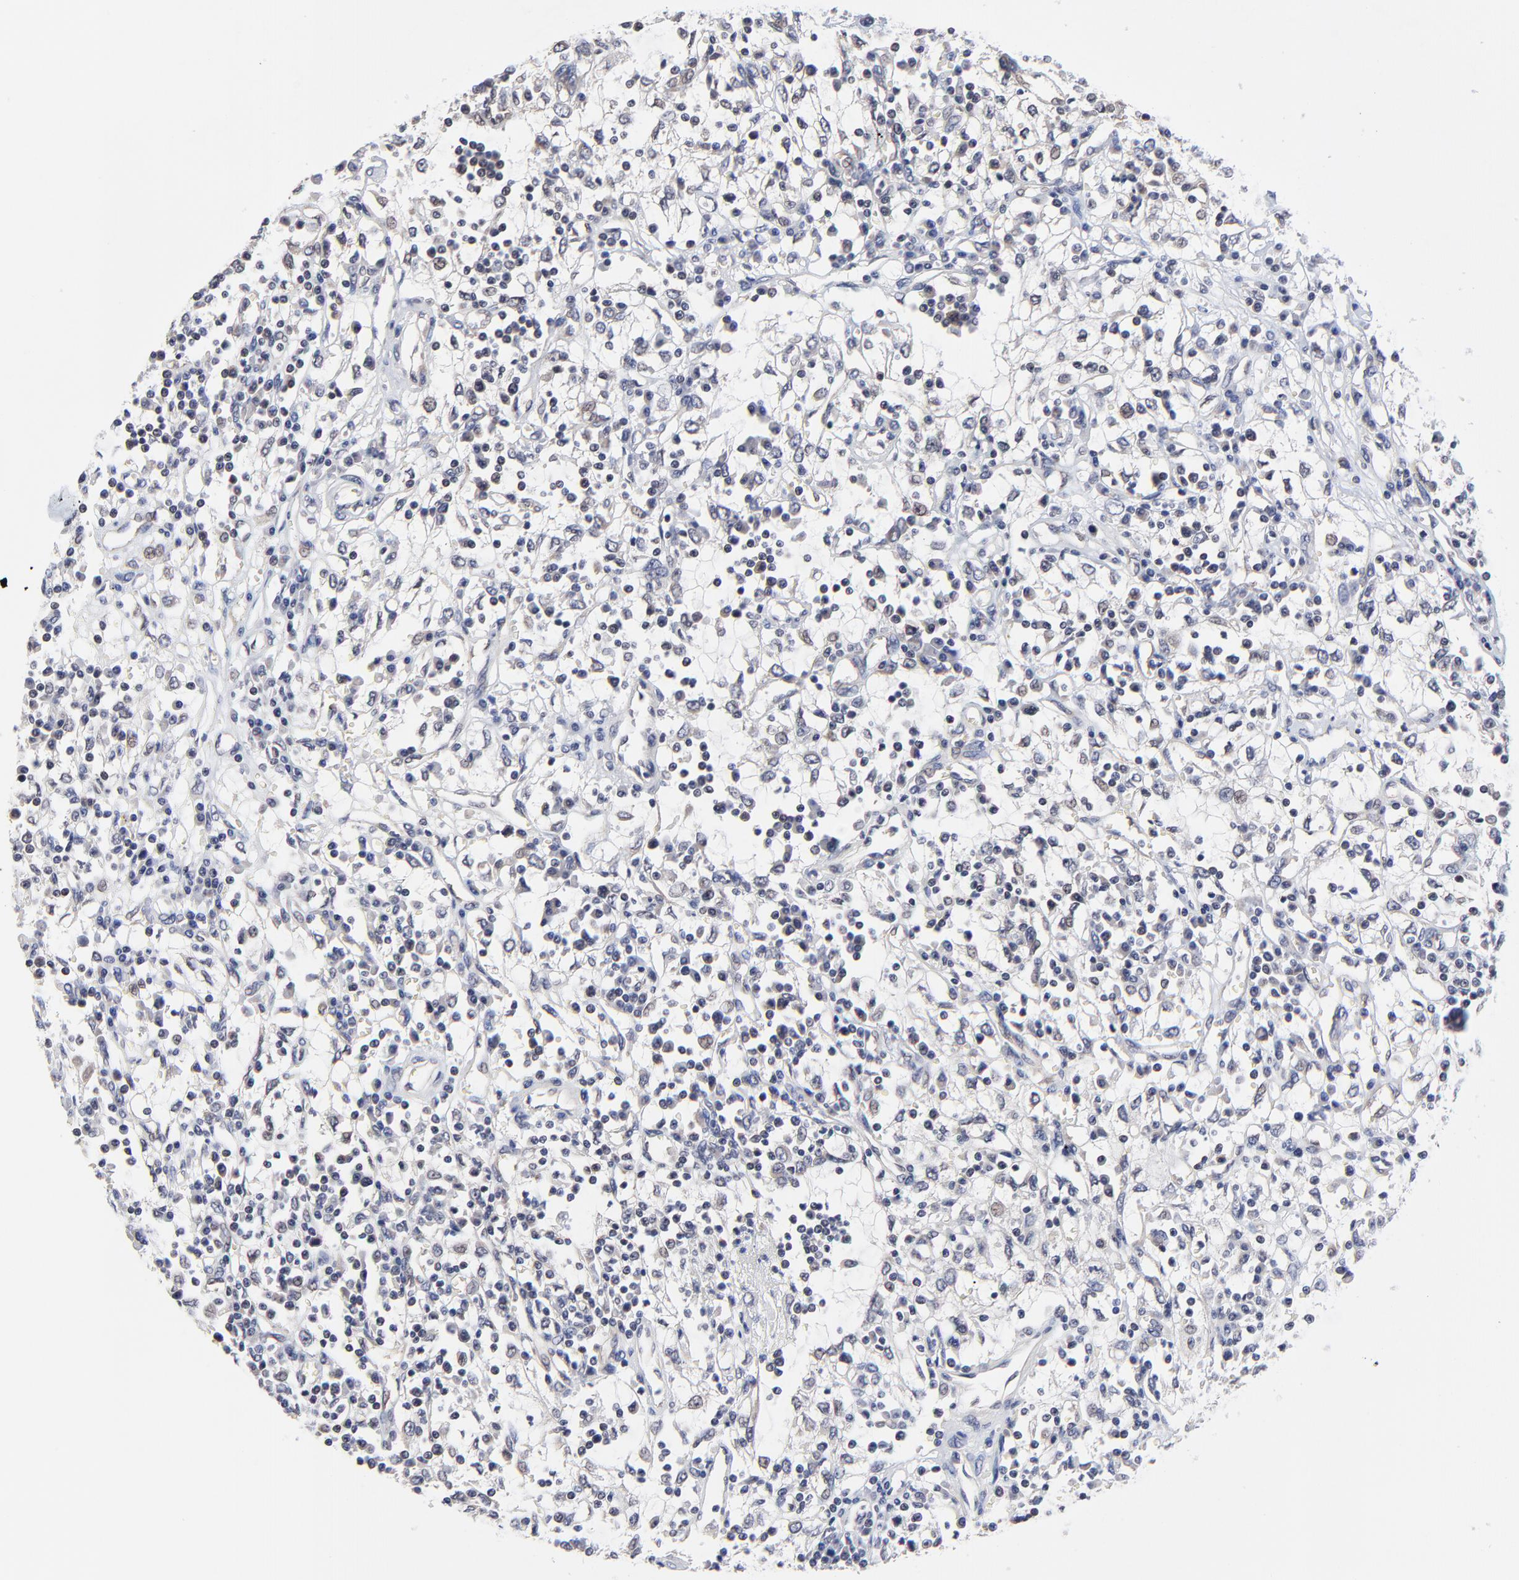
{"staining": {"intensity": "negative", "quantity": "none", "location": "none"}, "tissue": "renal cancer", "cell_type": "Tumor cells", "image_type": "cancer", "snomed": [{"axis": "morphology", "description": "Adenocarcinoma, NOS"}, {"axis": "topography", "description": "Kidney"}], "caption": "An immunohistochemistry (IHC) photomicrograph of adenocarcinoma (renal) is shown. There is no staining in tumor cells of adenocarcinoma (renal). (DAB immunohistochemistry (IHC) with hematoxylin counter stain).", "gene": "FBXO8", "patient": {"sex": "male", "age": 82}}